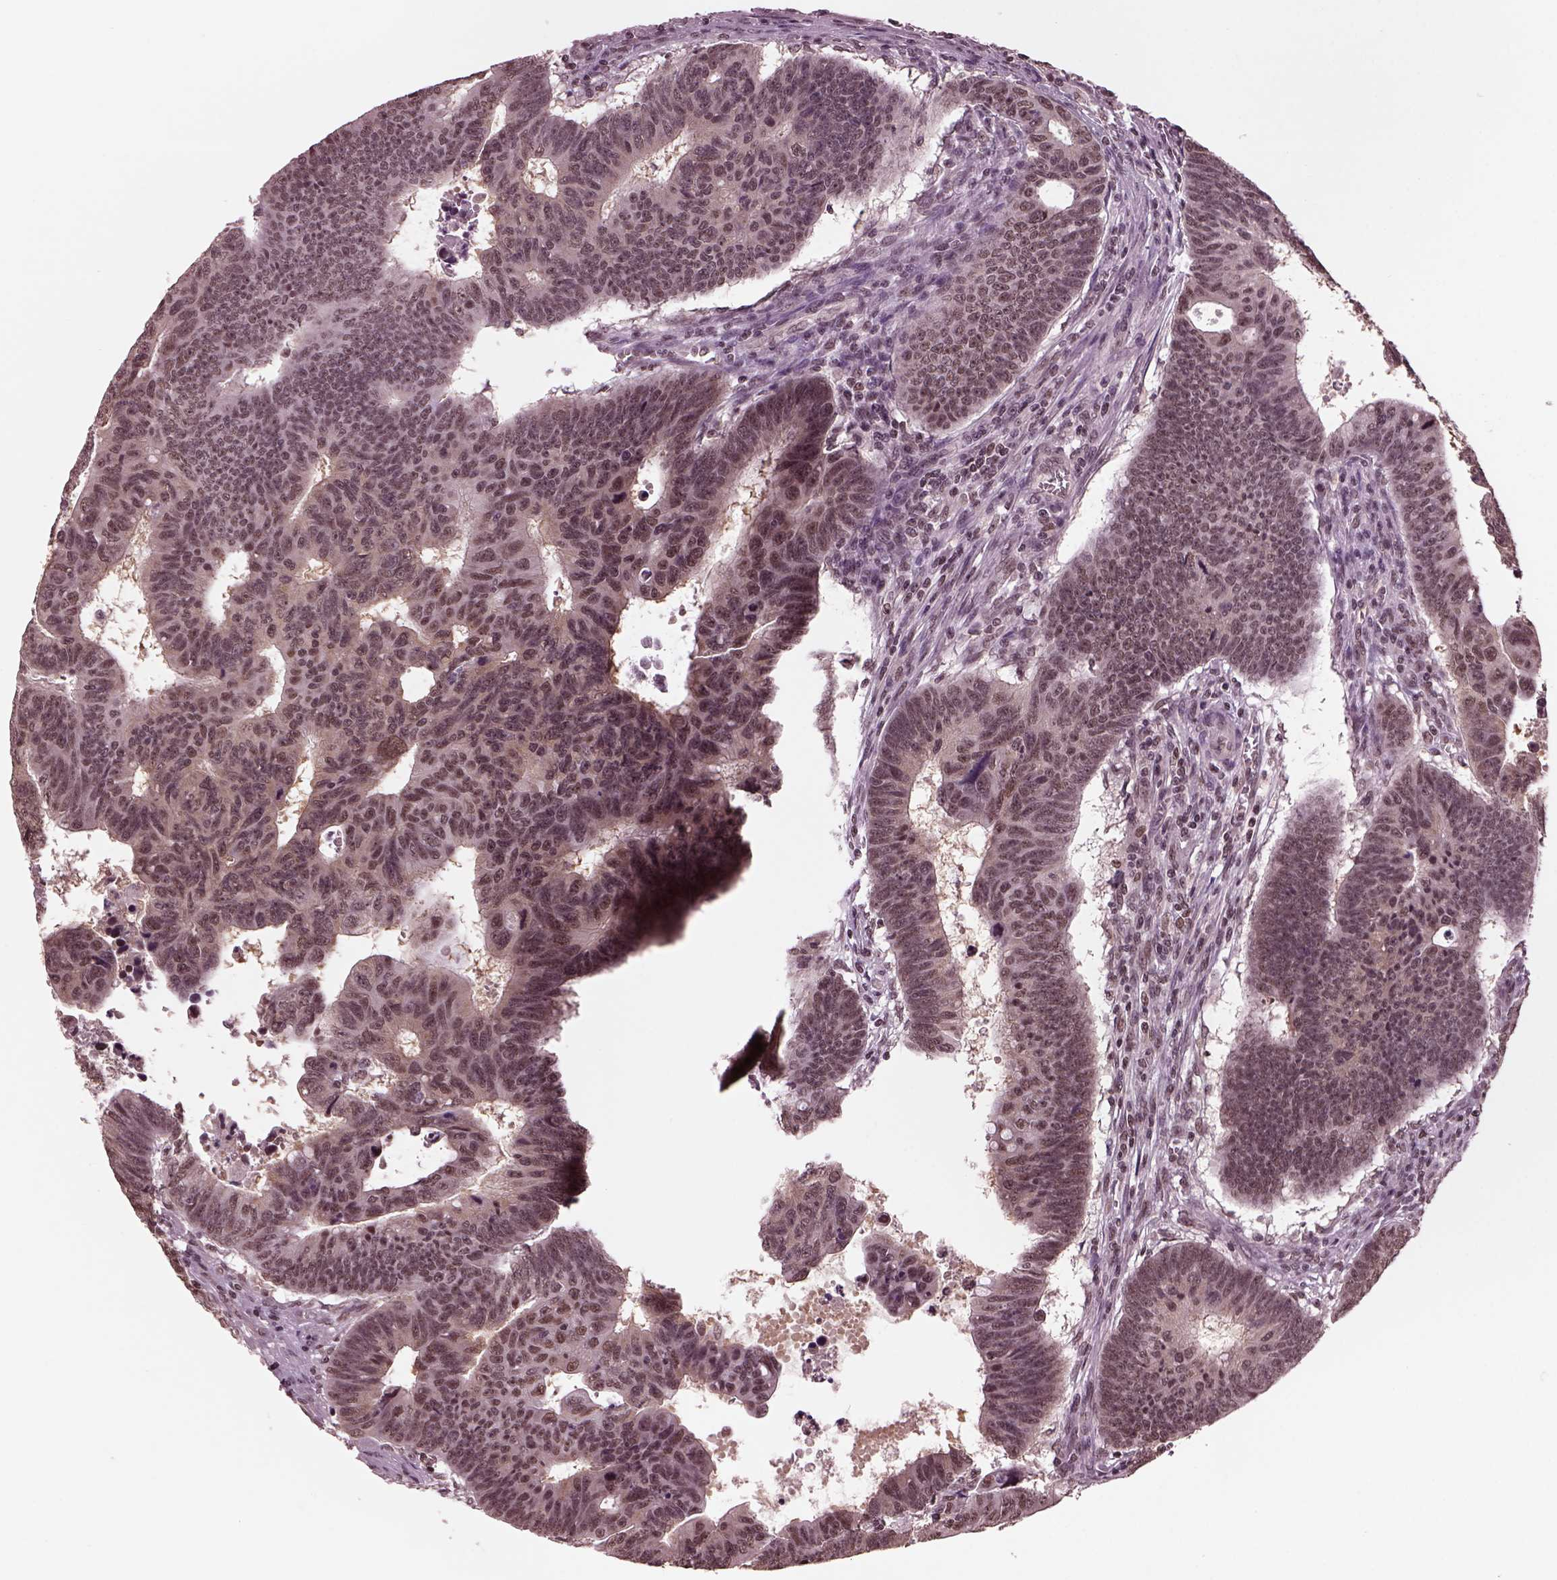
{"staining": {"intensity": "weak", "quantity": "<25%", "location": "nuclear"}, "tissue": "colorectal cancer", "cell_type": "Tumor cells", "image_type": "cancer", "snomed": [{"axis": "morphology", "description": "Adenocarcinoma, NOS"}, {"axis": "topography", "description": "Rectum"}], "caption": "The immunohistochemistry micrograph has no significant expression in tumor cells of colorectal cancer (adenocarcinoma) tissue. The staining was performed using DAB (3,3'-diaminobenzidine) to visualize the protein expression in brown, while the nuclei were stained in blue with hematoxylin (Magnification: 20x).", "gene": "RUVBL2", "patient": {"sex": "female", "age": 85}}